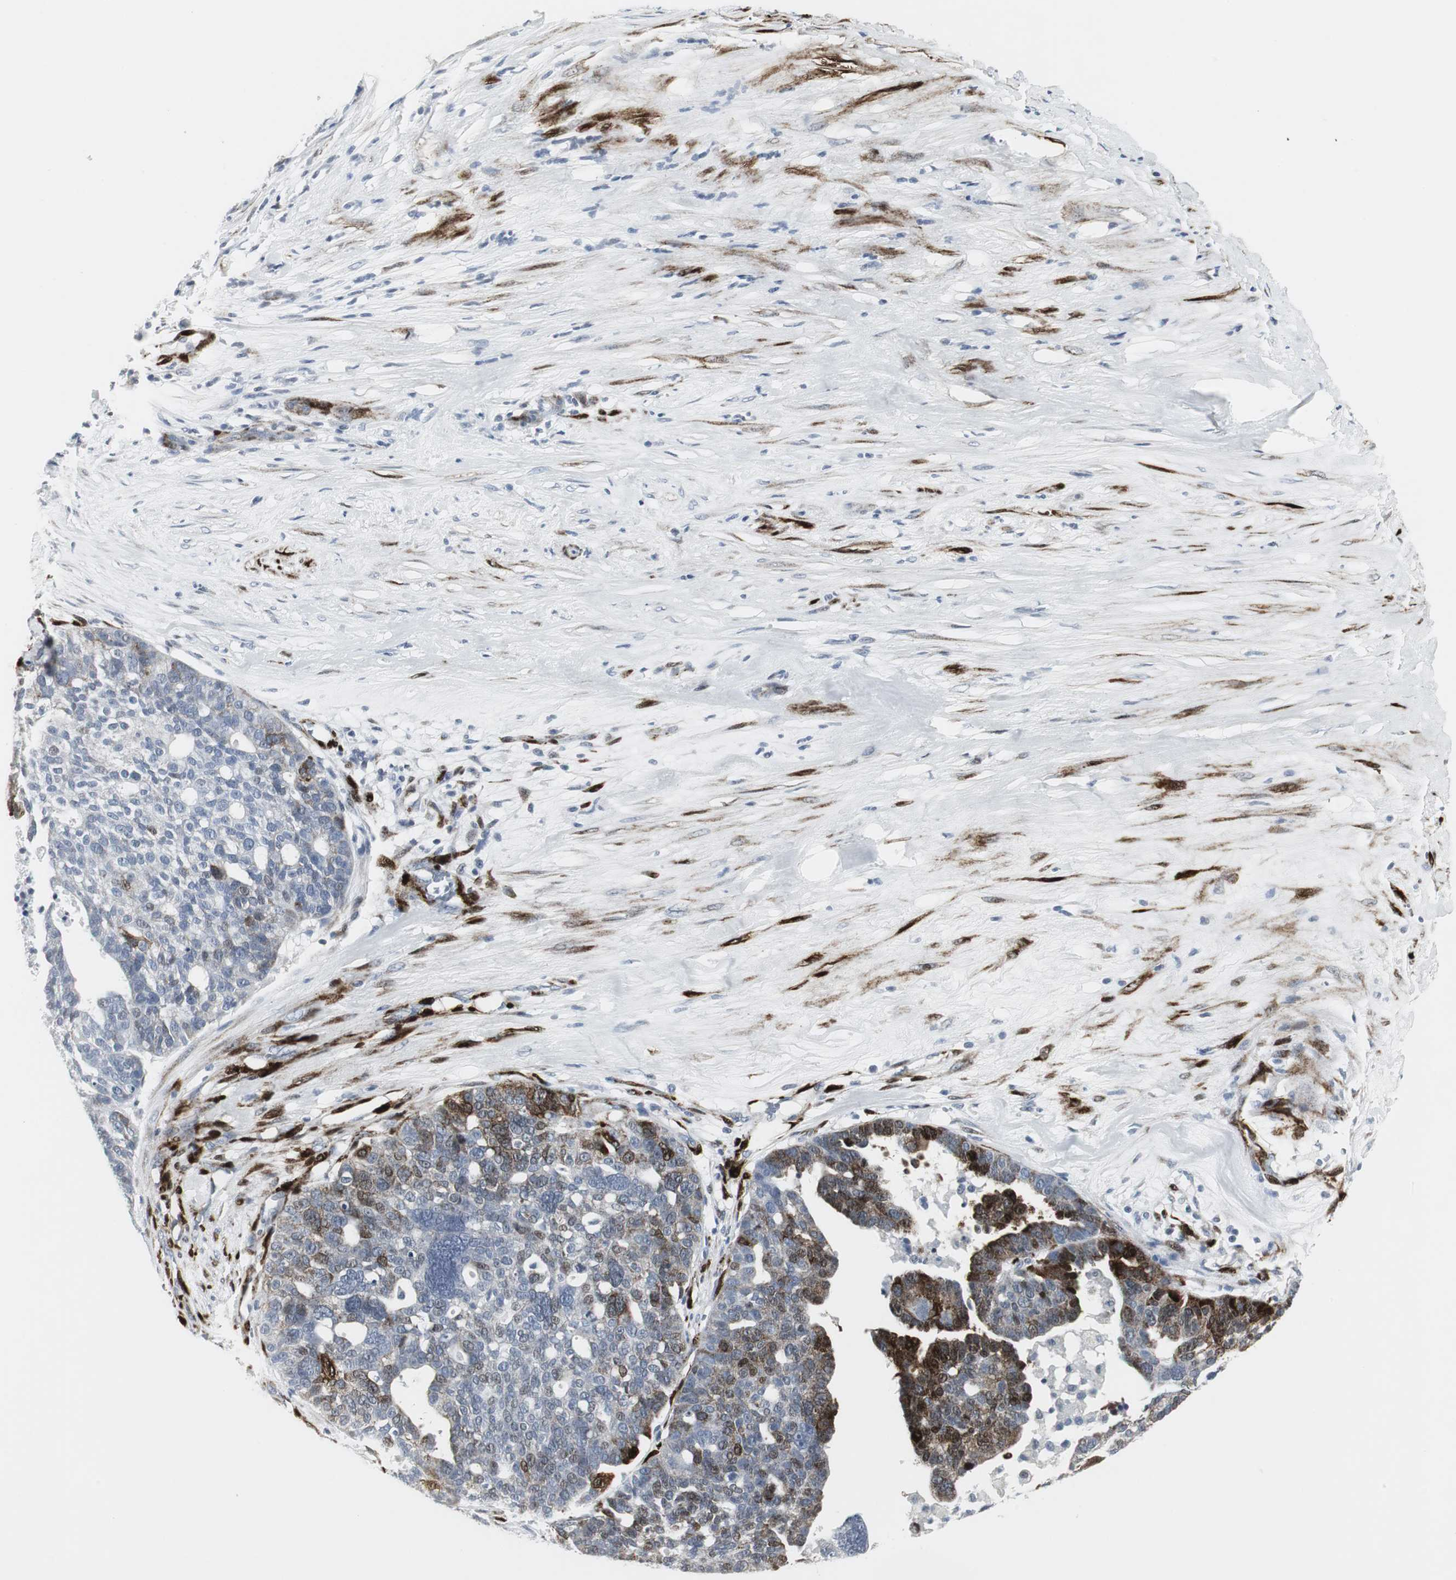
{"staining": {"intensity": "strong", "quantity": "25%-75%", "location": "cytoplasmic/membranous,nuclear"}, "tissue": "ovarian cancer", "cell_type": "Tumor cells", "image_type": "cancer", "snomed": [{"axis": "morphology", "description": "Cystadenocarcinoma, serous, NOS"}, {"axis": "topography", "description": "Ovary"}], "caption": "Immunohistochemical staining of ovarian cancer exhibits high levels of strong cytoplasmic/membranous and nuclear protein expression in approximately 25%-75% of tumor cells.", "gene": "PPP1R14A", "patient": {"sex": "female", "age": 59}}